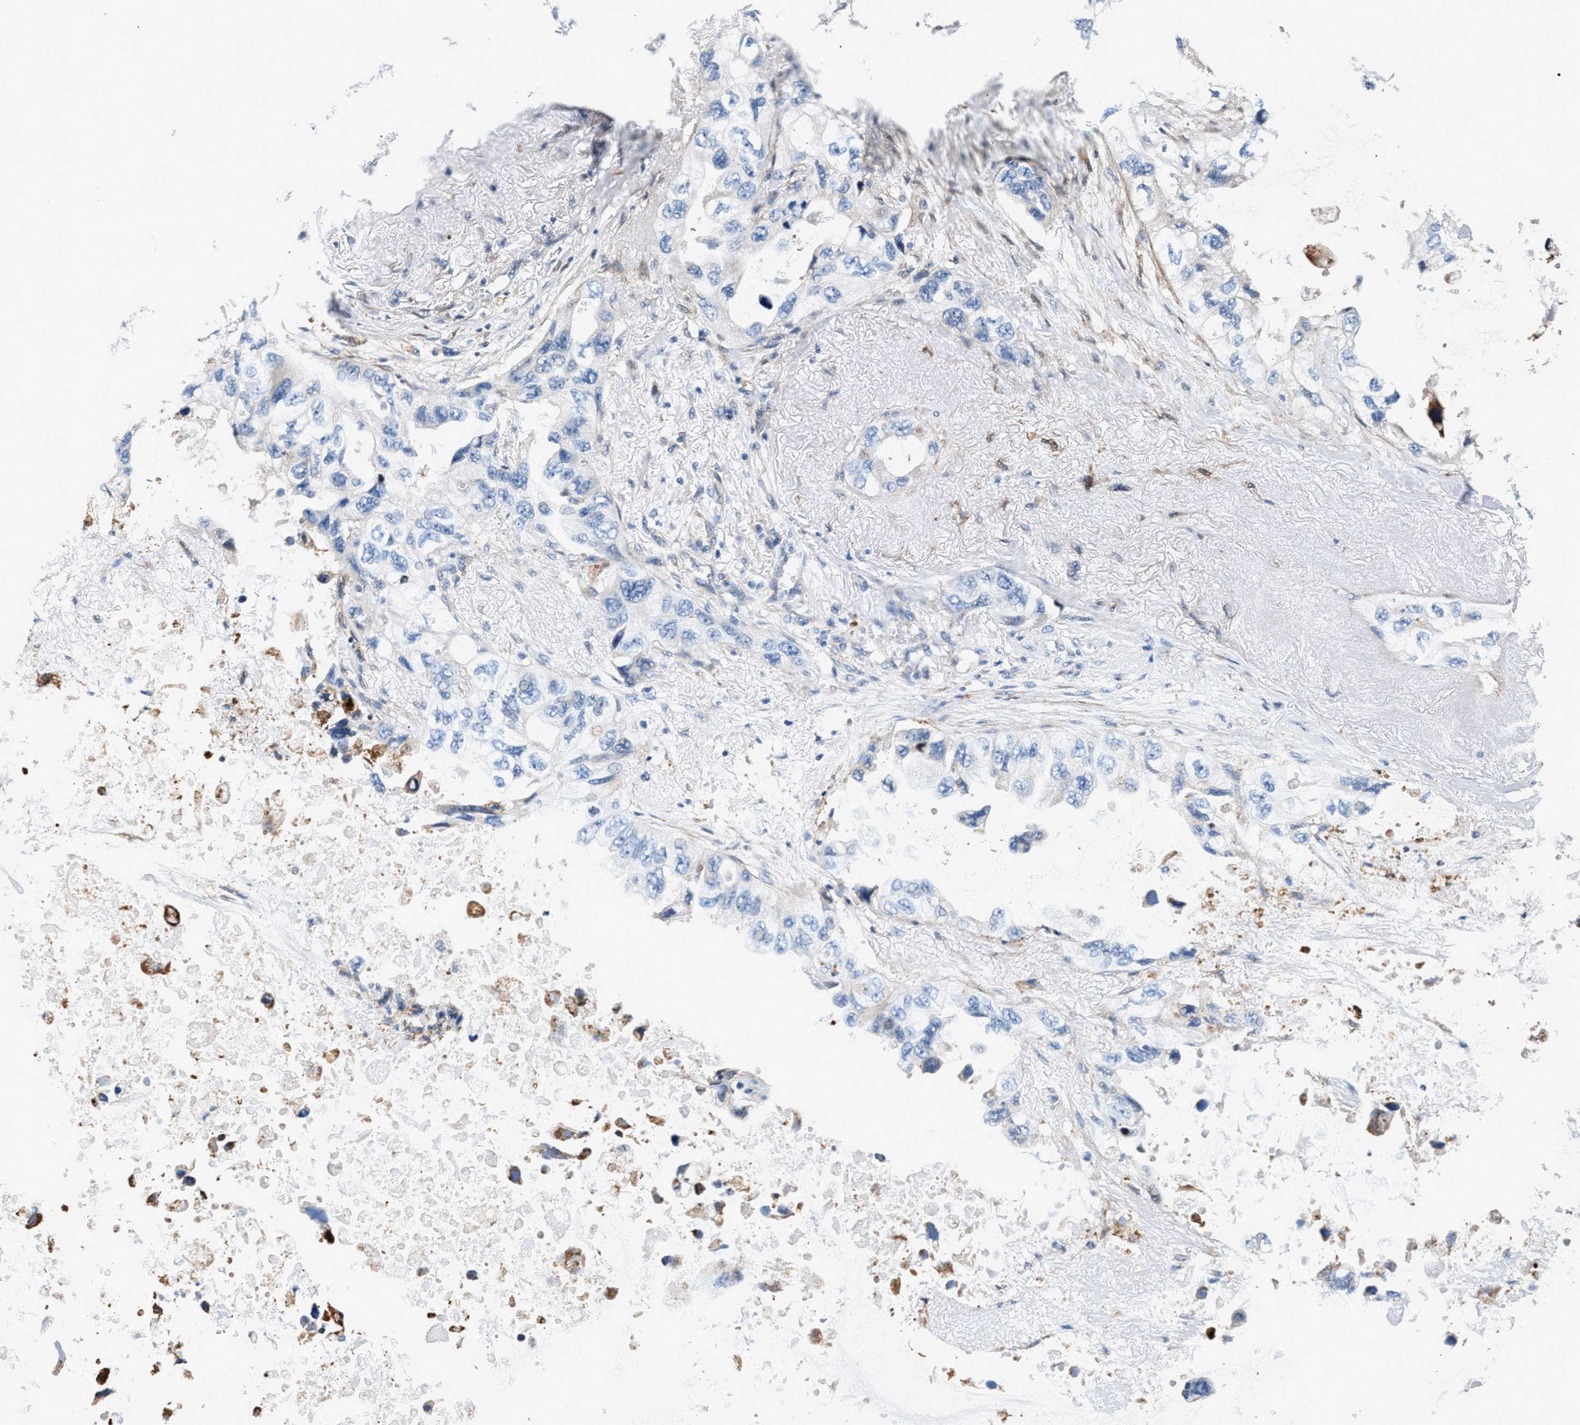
{"staining": {"intensity": "negative", "quantity": "none", "location": "none"}, "tissue": "lung cancer", "cell_type": "Tumor cells", "image_type": "cancer", "snomed": [{"axis": "morphology", "description": "Squamous cell carcinoma, NOS"}, {"axis": "topography", "description": "Lung"}], "caption": "Immunohistochemistry image of human lung cancer (squamous cell carcinoma) stained for a protein (brown), which shows no positivity in tumor cells.", "gene": "SLFN11", "patient": {"sex": "female", "age": 73}}